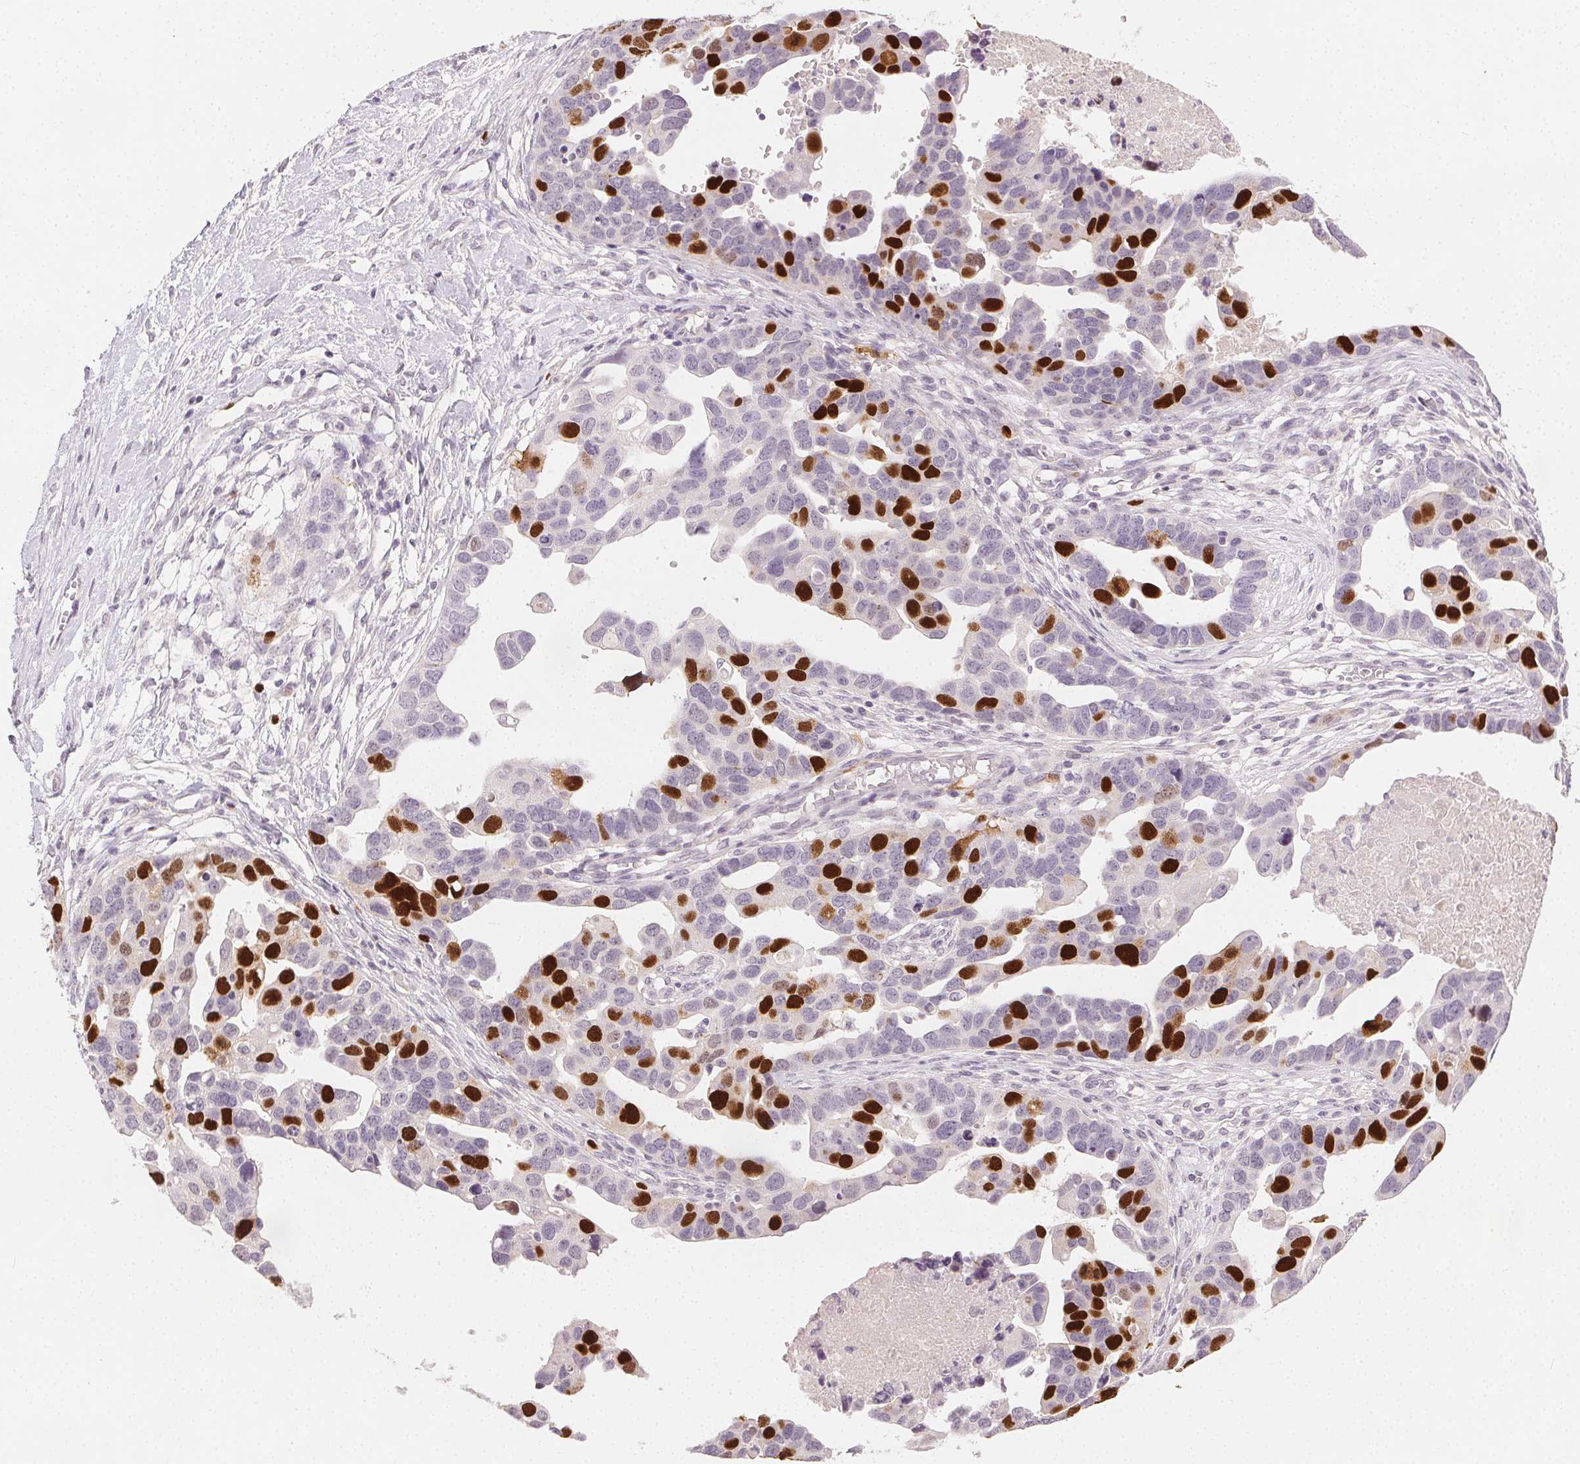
{"staining": {"intensity": "moderate", "quantity": "25%-75%", "location": "nuclear"}, "tissue": "ovarian cancer", "cell_type": "Tumor cells", "image_type": "cancer", "snomed": [{"axis": "morphology", "description": "Cystadenocarcinoma, serous, NOS"}, {"axis": "topography", "description": "Ovary"}], "caption": "High-power microscopy captured an IHC histopathology image of ovarian cancer (serous cystadenocarcinoma), revealing moderate nuclear positivity in about 25%-75% of tumor cells.", "gene": "ANLN", "patient": {"sex": "female", "age": 54}}